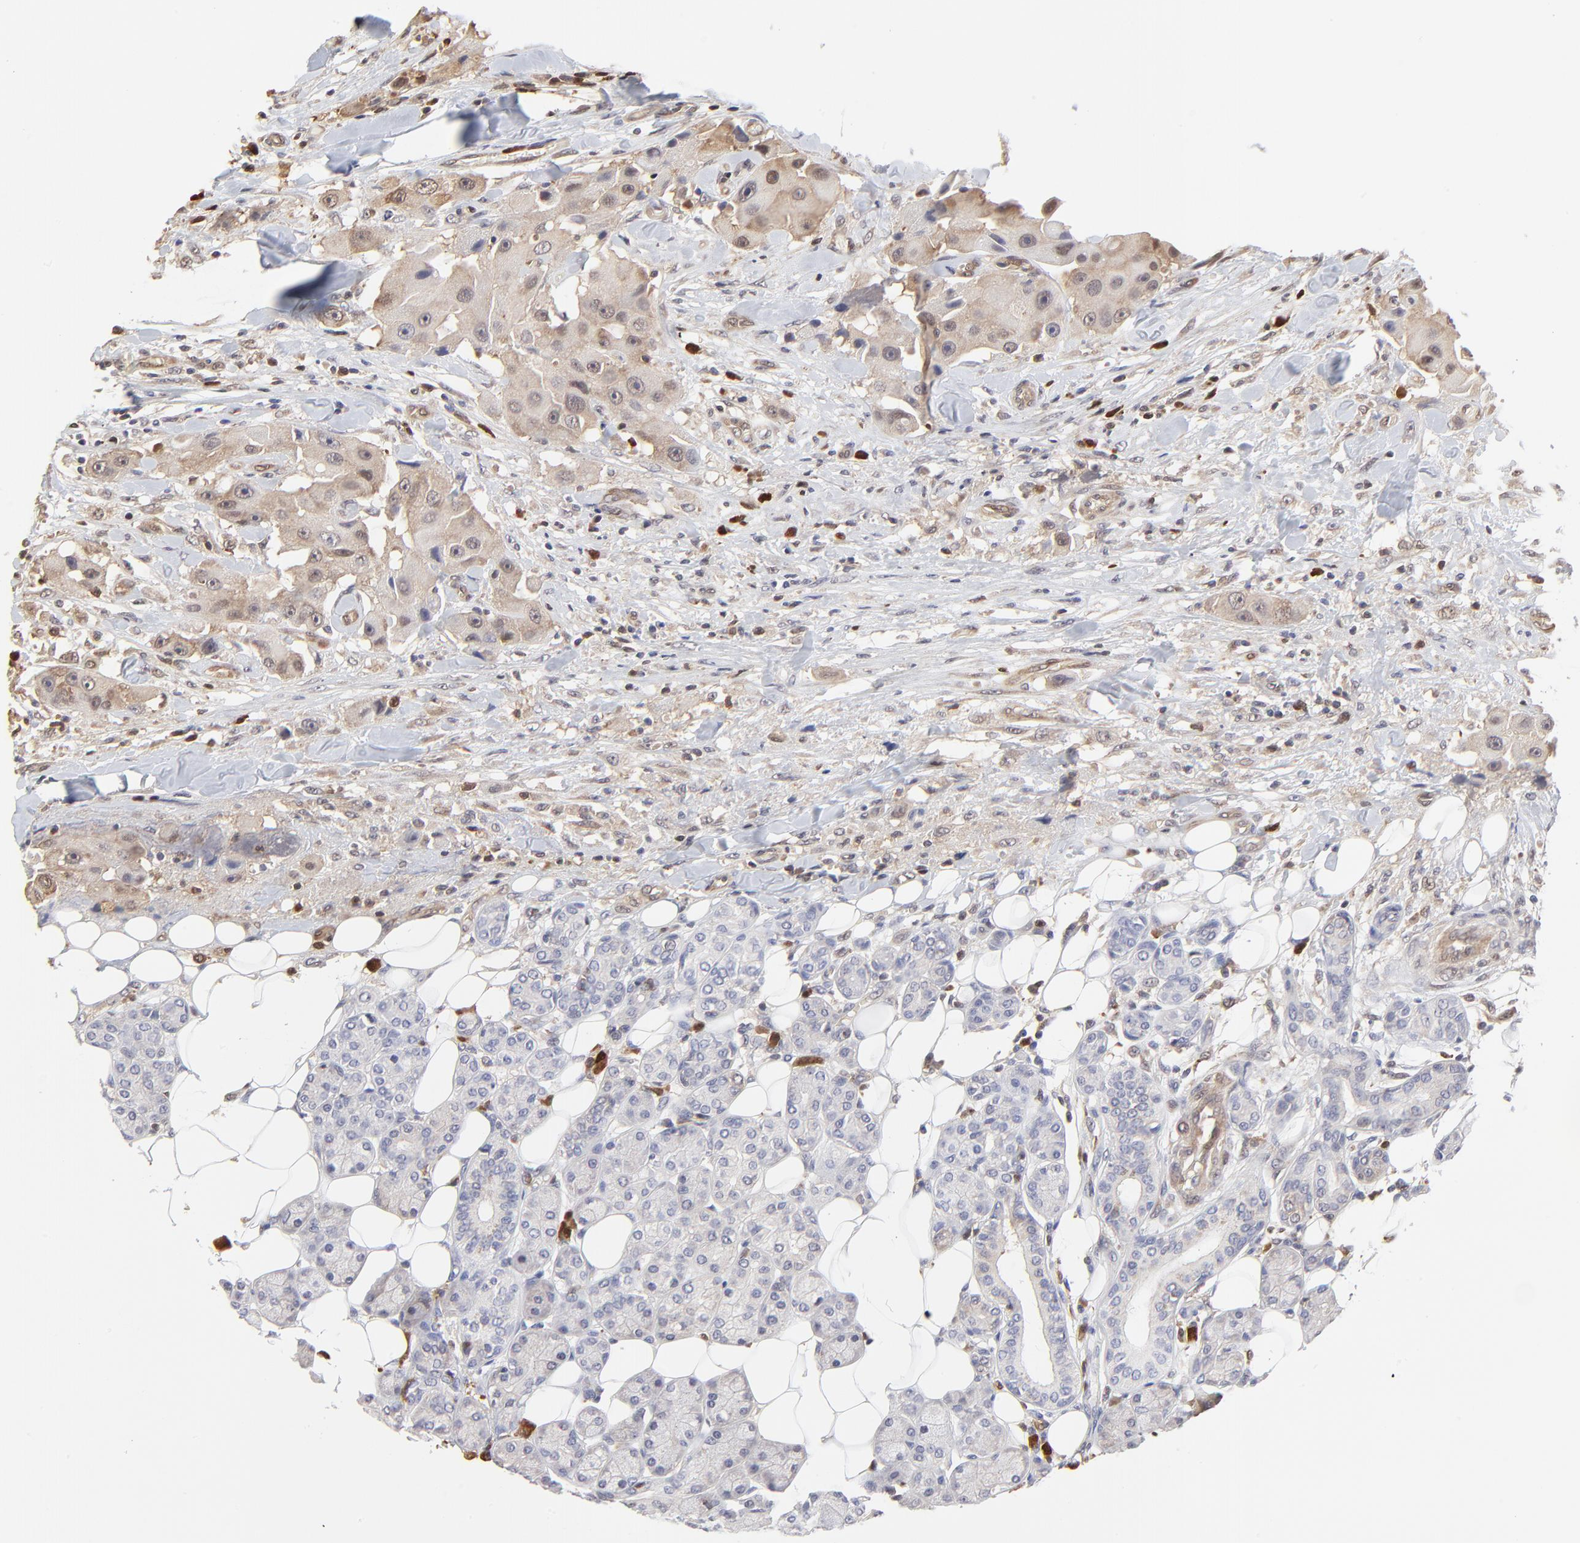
{"staining": {"intensity": "weak", "quantity": "<25%", "location": "cytoplasmic/membranous"}, "tissue": "head and neck cancer", "cell_type": "Tumor cells", "image_type": "cancer", "snomed": [{"axis": "morphology", "description": "Normal tissue, NOS"}, {"axis": "morphology", "description": "Adenocarcinoma, NOS"}, {"axis": "topography", "description": "Salivary gland"}, {"axis": "topography", "description": "Head-Neck"}], "caption": "Immunohistochemistry of human head and neck cancer demonstrates no staining in tumor cells.", "gene": "CASP3", "patient": {"sex": "male", "age": 80}}